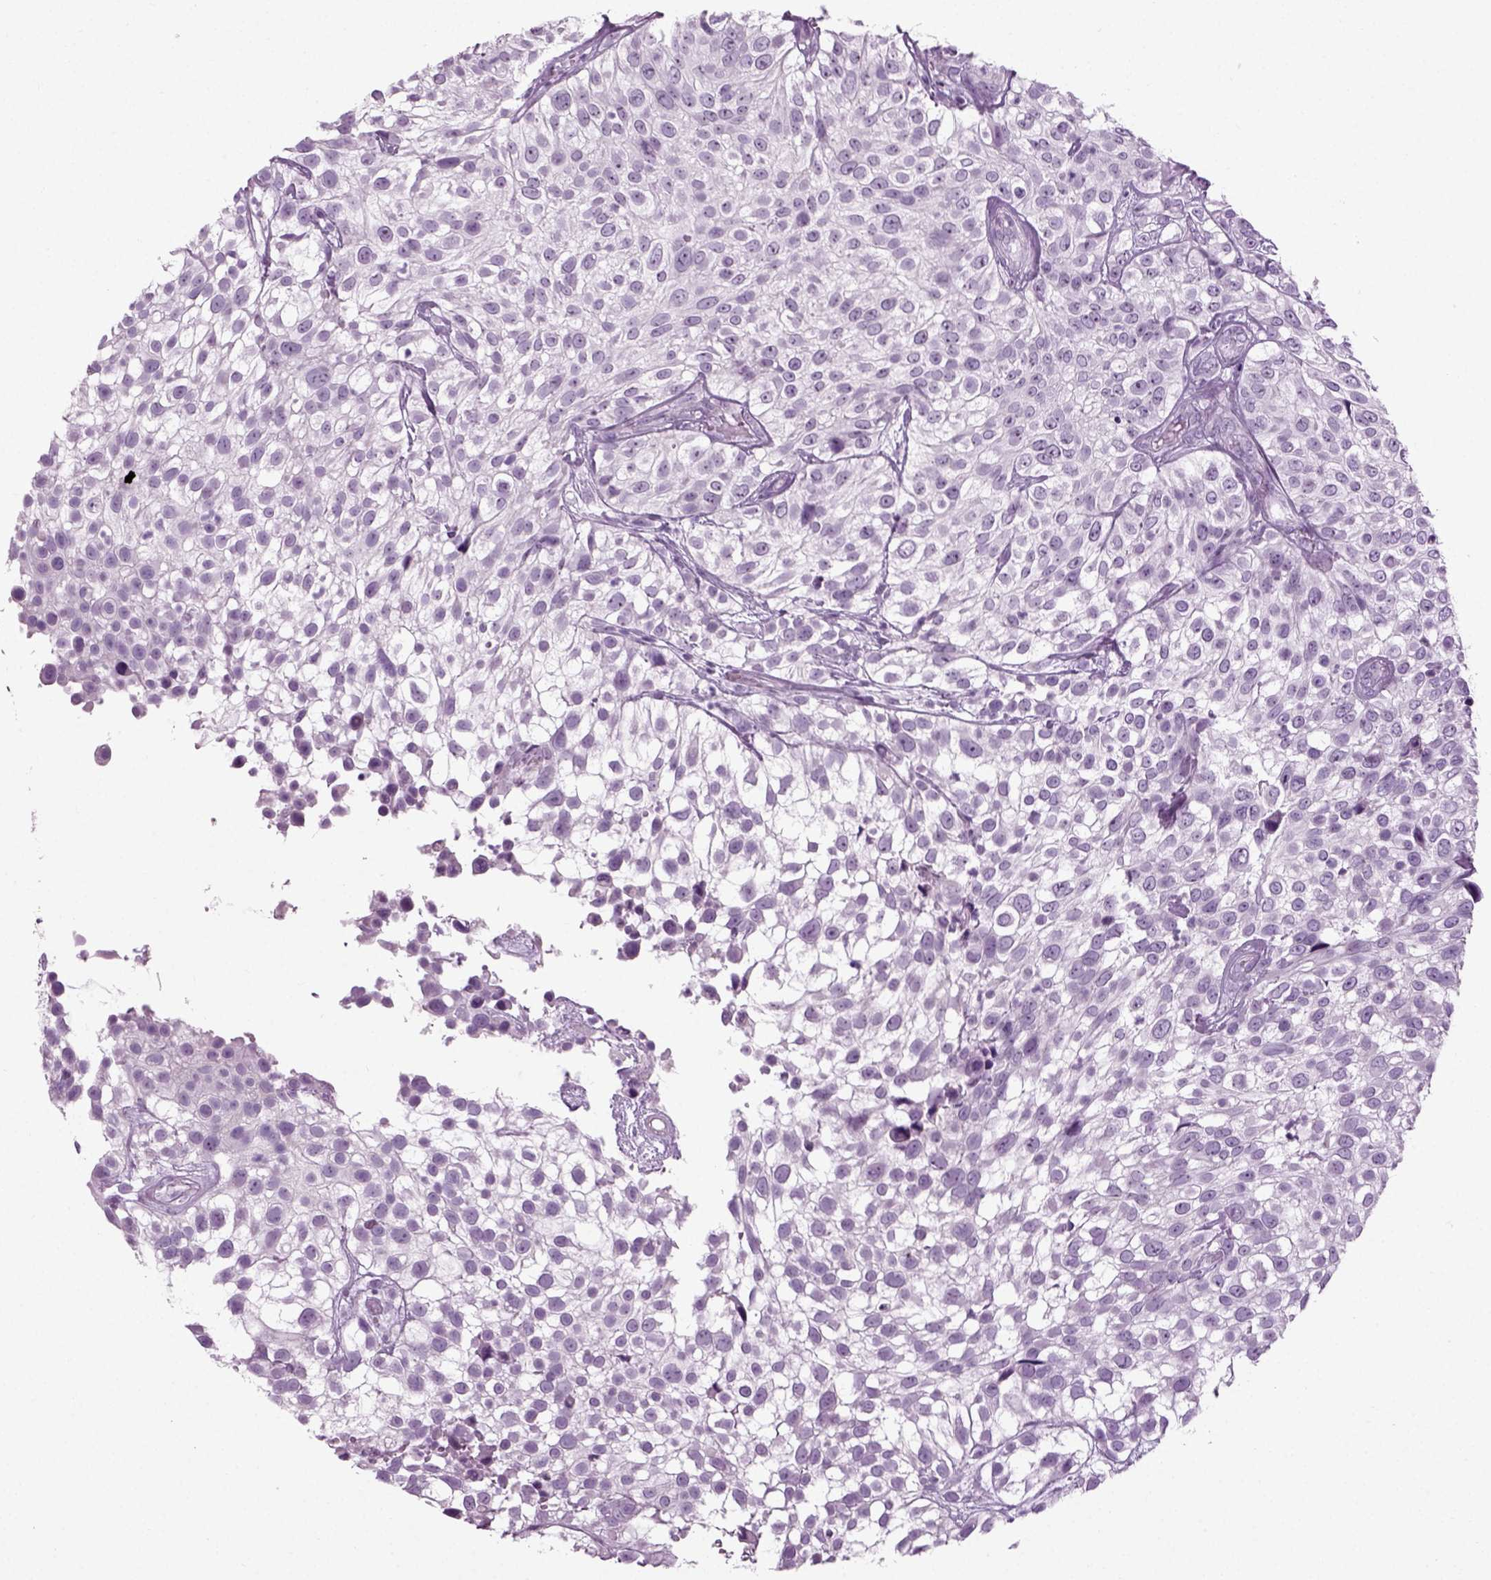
{"staining": {"intensity": "negative", "quantity": "none", "location": "none"}, "tissue": "urothelial cancer", "cell_type": "Tumor cells", "image_type": "cancer", "snomed": [{"axis": "morphology", "description": "Urothelial carcinoma, High grade"}, {"axis": "topography", "description": "Urinary bladder"}], "caption": "Tumor cells show no significant positivity in high-grade urothelial carcinoma. The staining is performed using DAB brown chromogen with nuclei counter-stained in using hematoxylin.", "gene": "PRLH", "patient": {"sex": "male", "age": 56}}